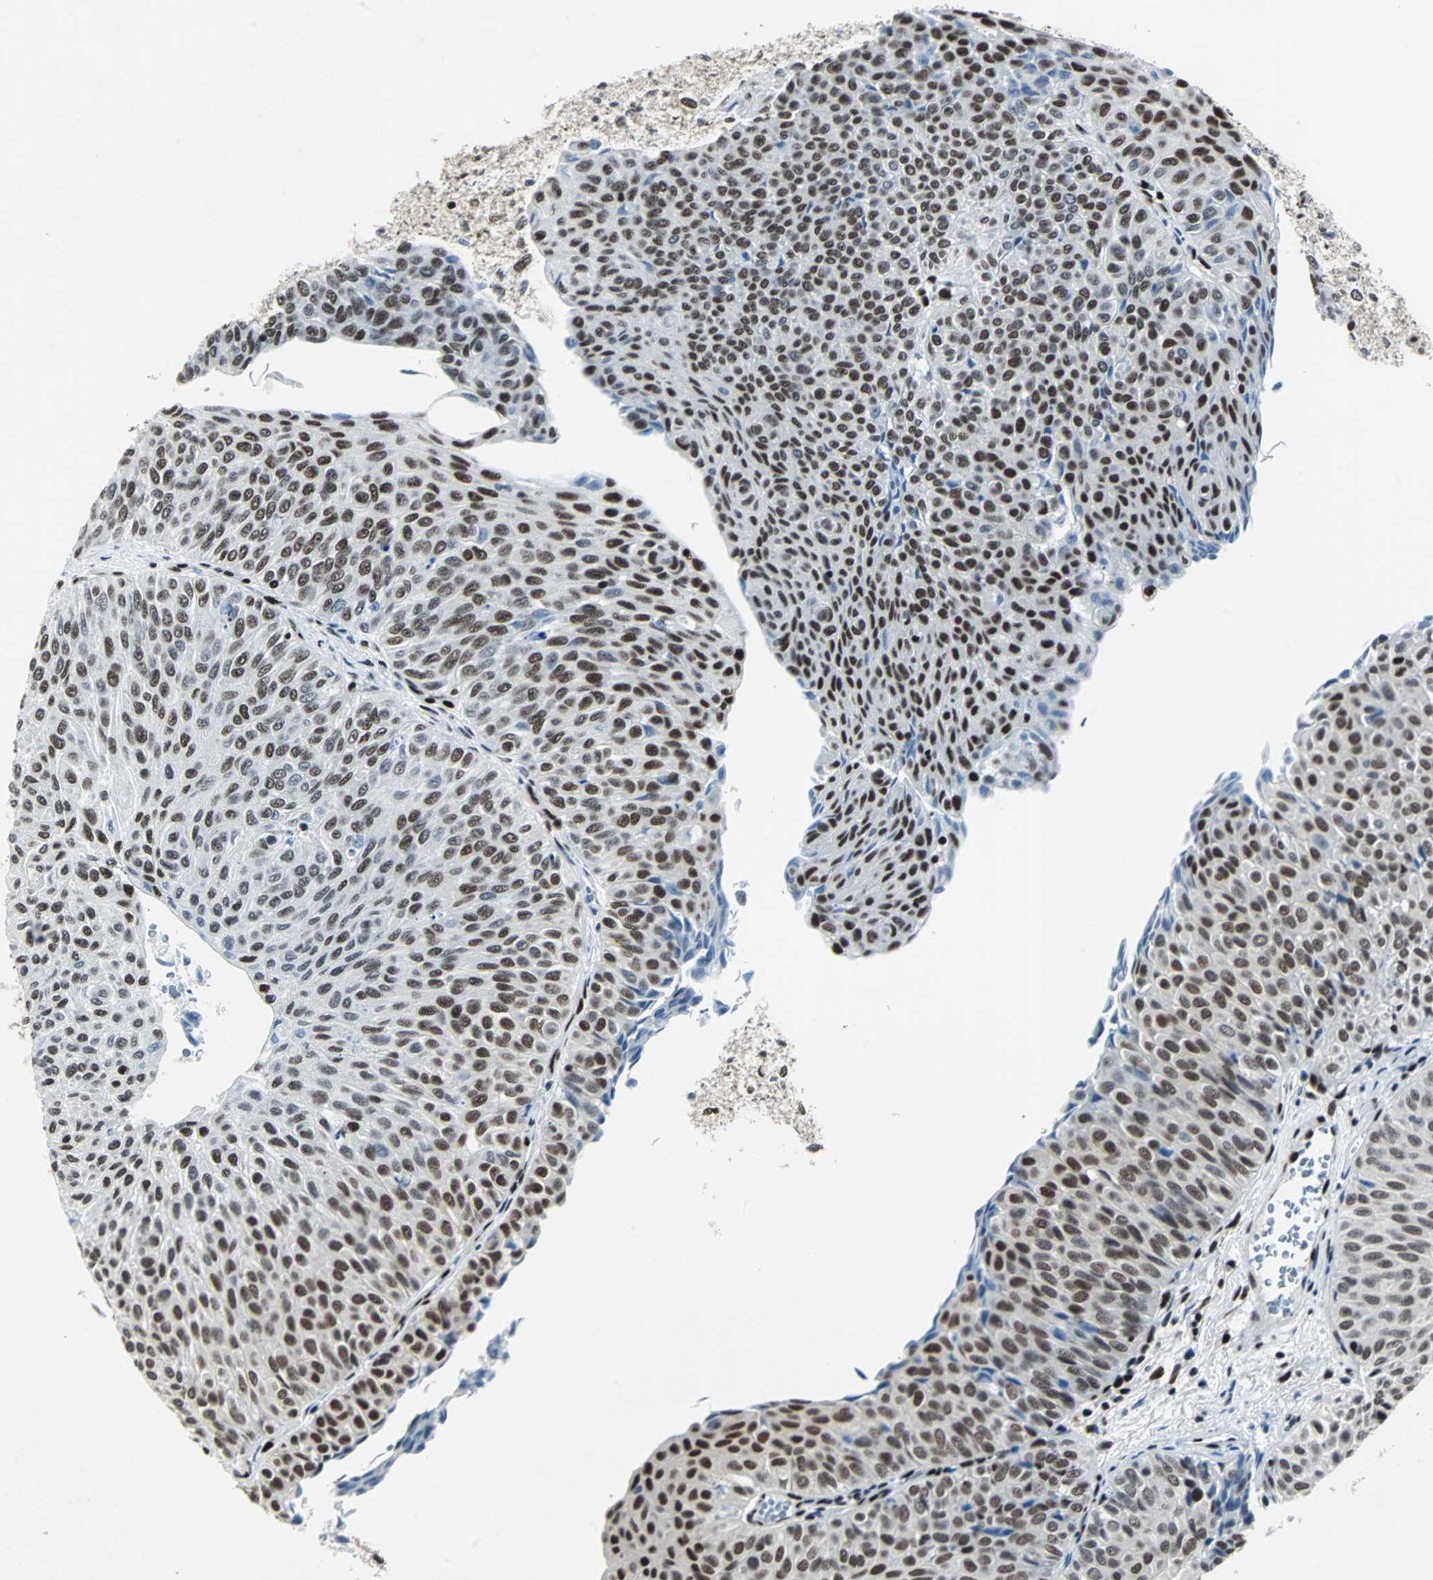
{"staining": {"intensity": "moderate", "quantity": ">75%", "location": "nuclear"}, "tissue": "urothelial cancer", "cell_type": "Tumor cells", "image_type": "cancer", "snomed": [{"axis": "morphology", "description": "Urothelial carcinoma, Low grade"}, {"axis": "topography", "description": "Urinary bladder"}], "caption": "Urothelial carcinoma (low-grade) was stained to show a protein in brown. There is medium levels of moderate nuclear positivity in about >75% of tumor cells. The staining was performed using DAB (3,3'-diaminobenzidine), with brown indicating positive protein expression. Nuclei are stained blue with hematoxylin.", "gene": "MEF2D", "patient": {"sex": "male", "age": 78}}